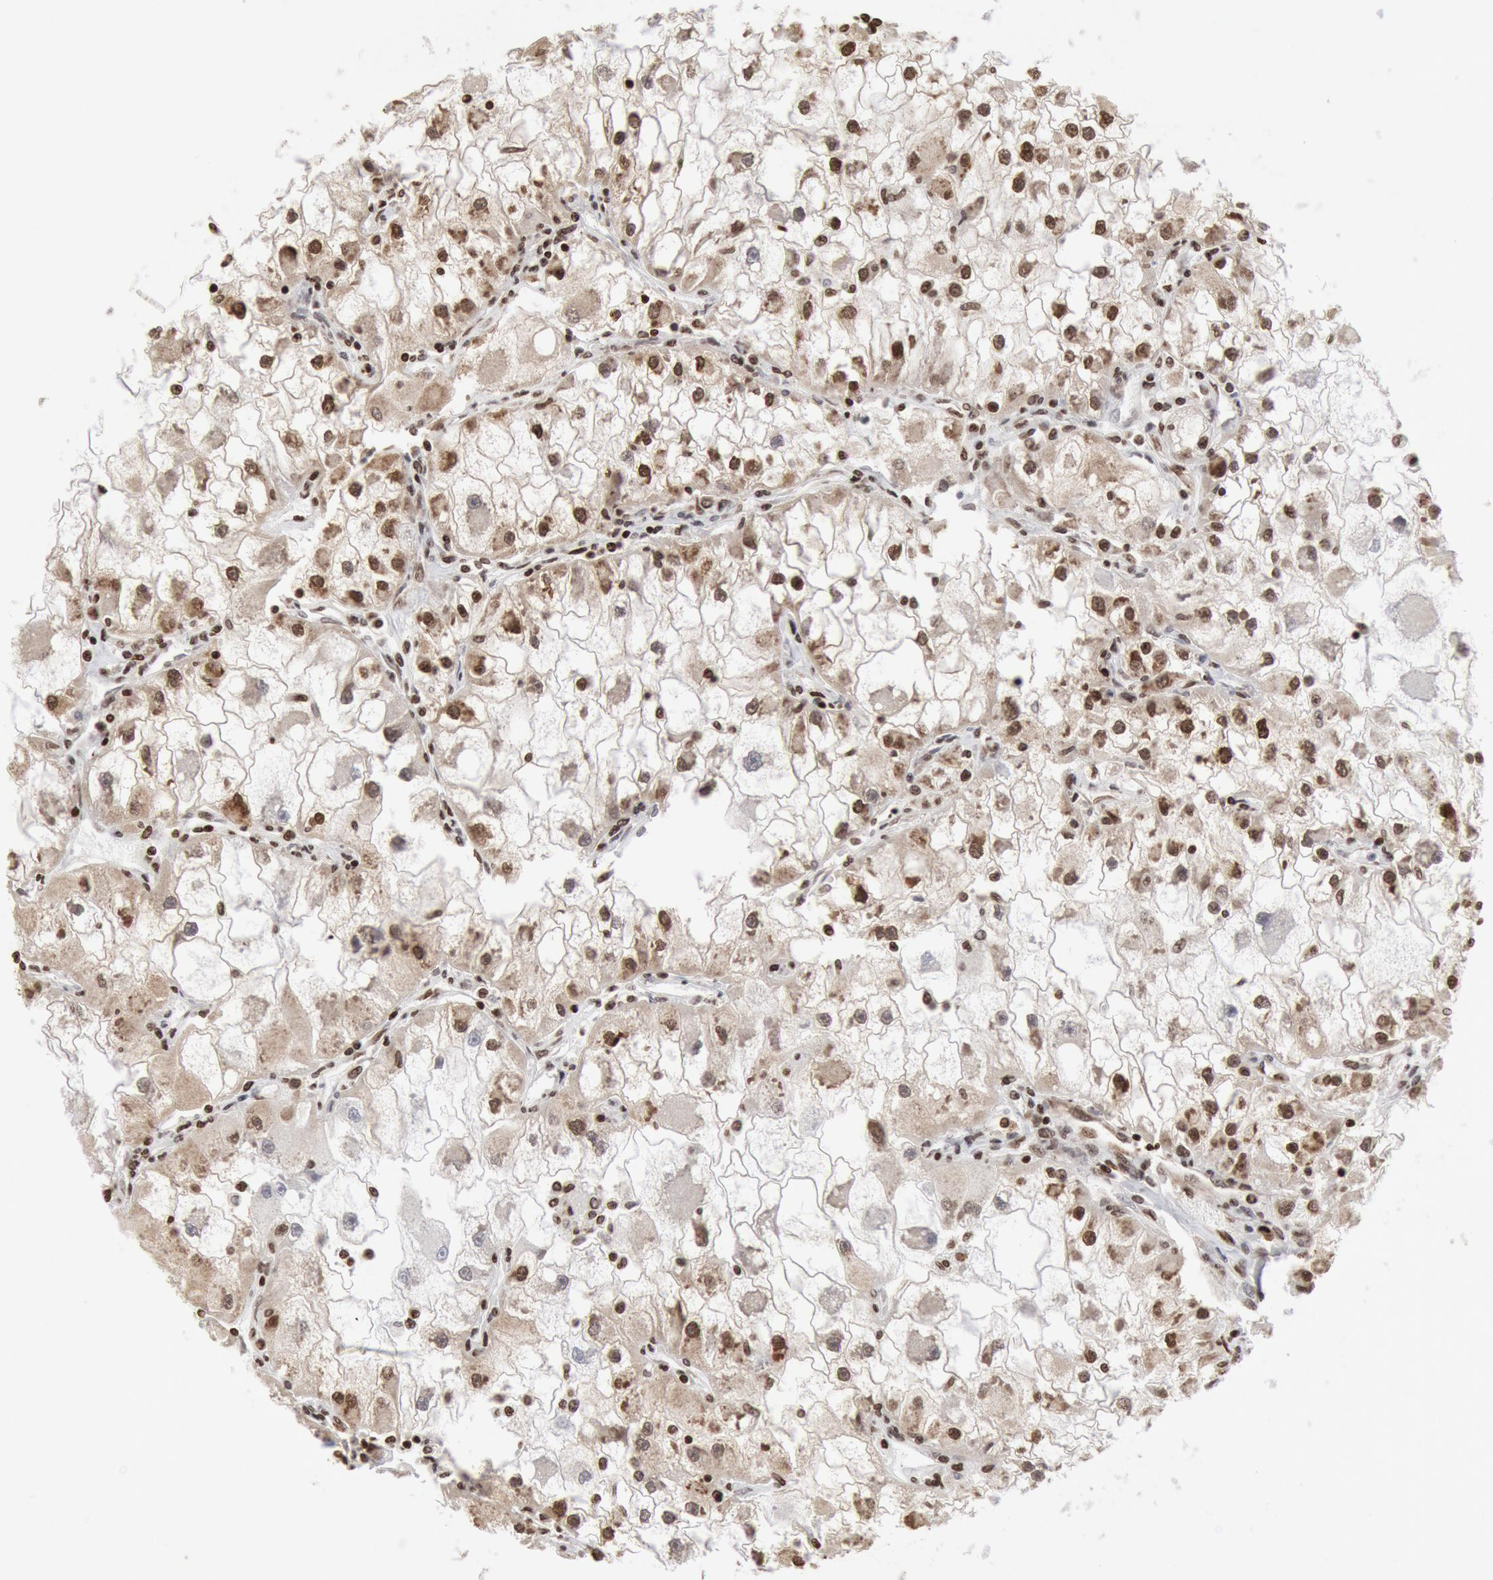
{"staining": {"intensity": "moderate", "quantity": "25%-75%", "location": "cytoplasmic/membranous,nuclear"}, "tissue": "renal cancer", "cell_type": "Tumor cells", "image_type": "cancer", "snomed": [{"axis": "morphology", "description": "Adenocarcinoma, NOS"}, {"axis": "topography", "description": "Kidney"}], "caption": "Tumor cells exhibit medium levels of moderate cytoplasmic/membranous and nuclear positivity in approximately 25%-75% of cells in human renal adenocarcinoma.", "gene": "SUB1", "patient": {"sex": "female", "age": 73}}